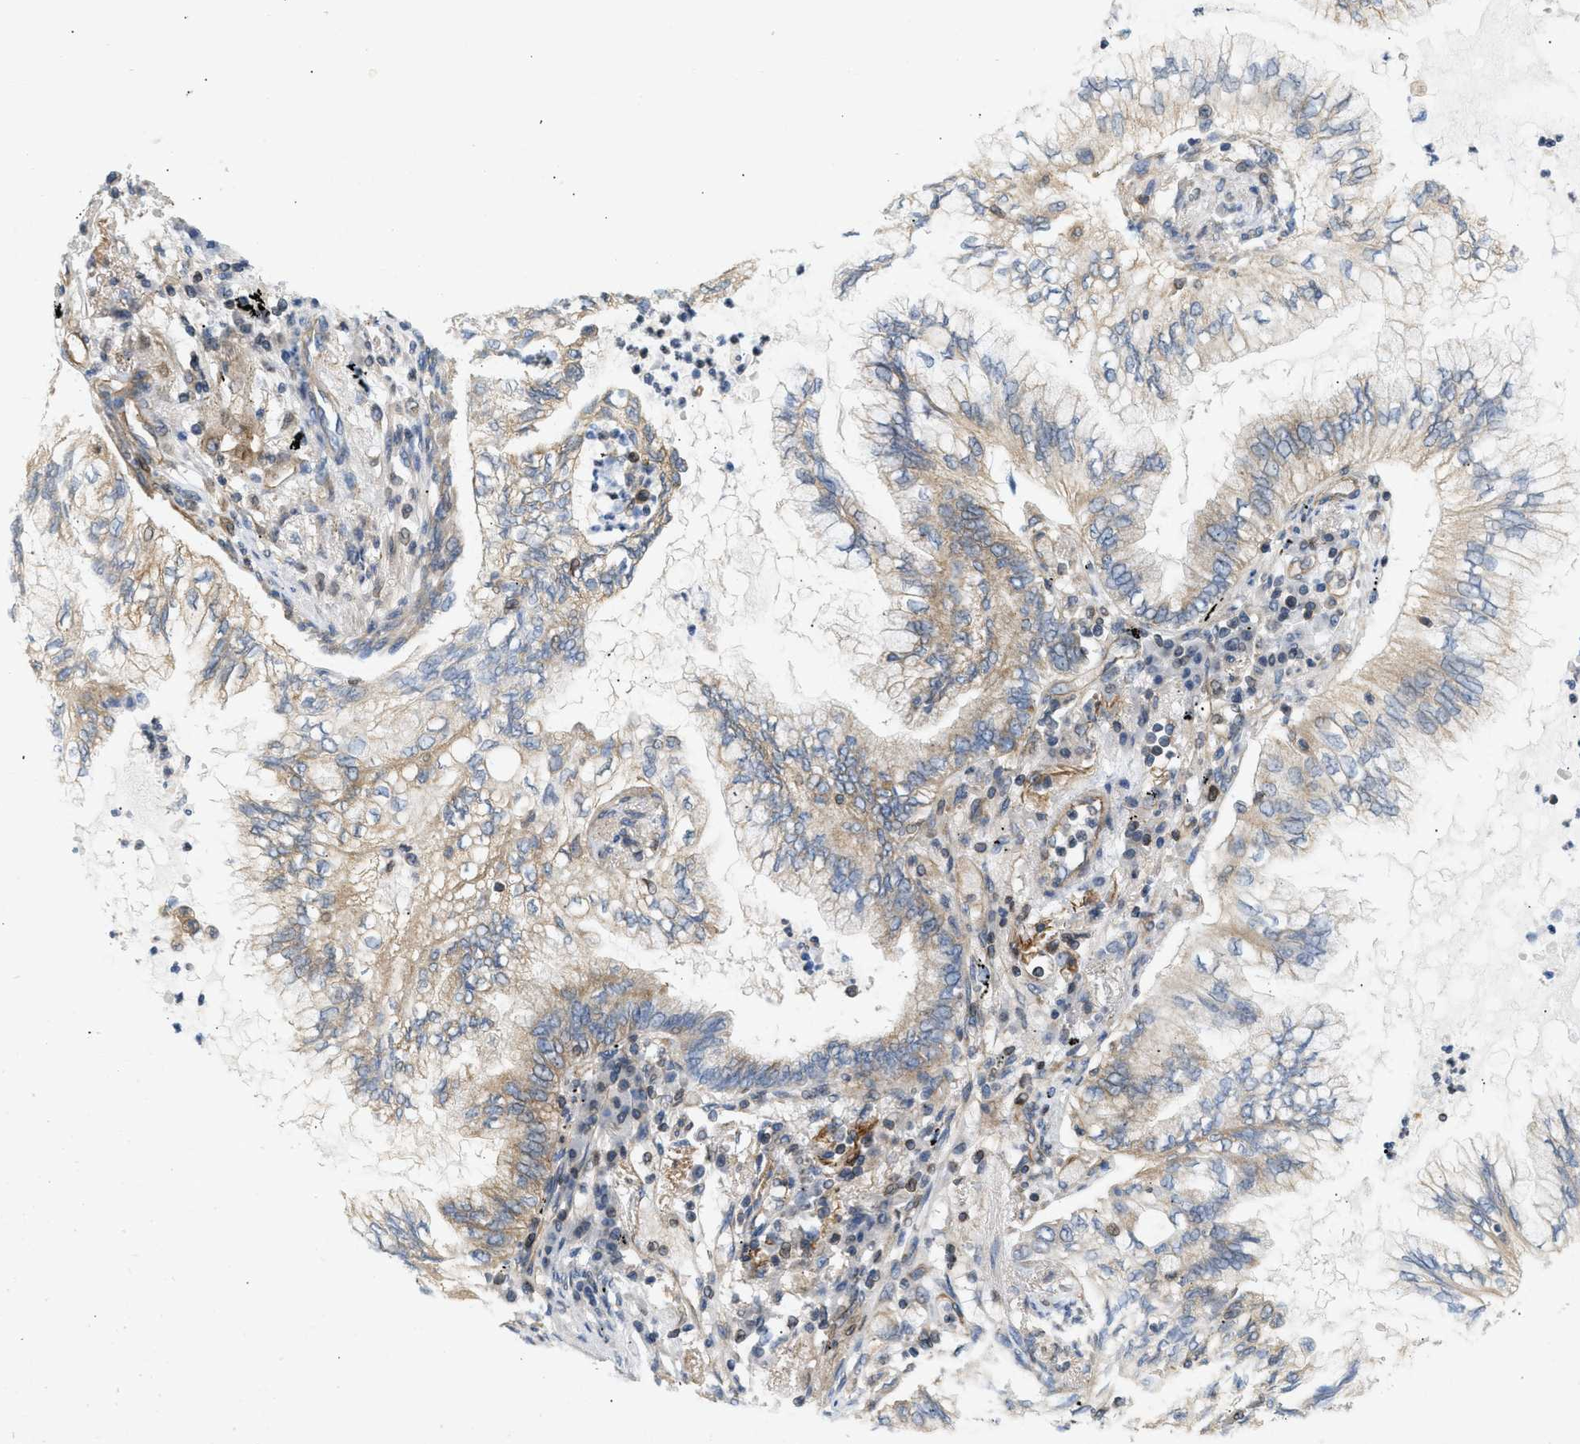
{"staining": {"intensity": "weak", "quantity": "25%-75%", "location": "cytoplasmic/membranous"}, "tissue": "lung cancer", "cell_type": "Tumor cells", "image_type": "cancer", "snomed": [{"axis": "morphology", "description": "Normal tissue, NOS"}, {"axis": "morphology", "description": "Adenocarcinoma, NOS"}, {"axis": "topography", "description": "Bronchus"}, {"axis": "topography", "description": "Lung"}], "caption": "Lung cancer (adenocarcinoma) stained with immunohistochemistry (IHC) demonstrates weak cytoplasmic/membranous expression in approximately 25%-75% of tumor cells.", "gene": "STRN", "patient": {"sex": "female", "age": 70}}